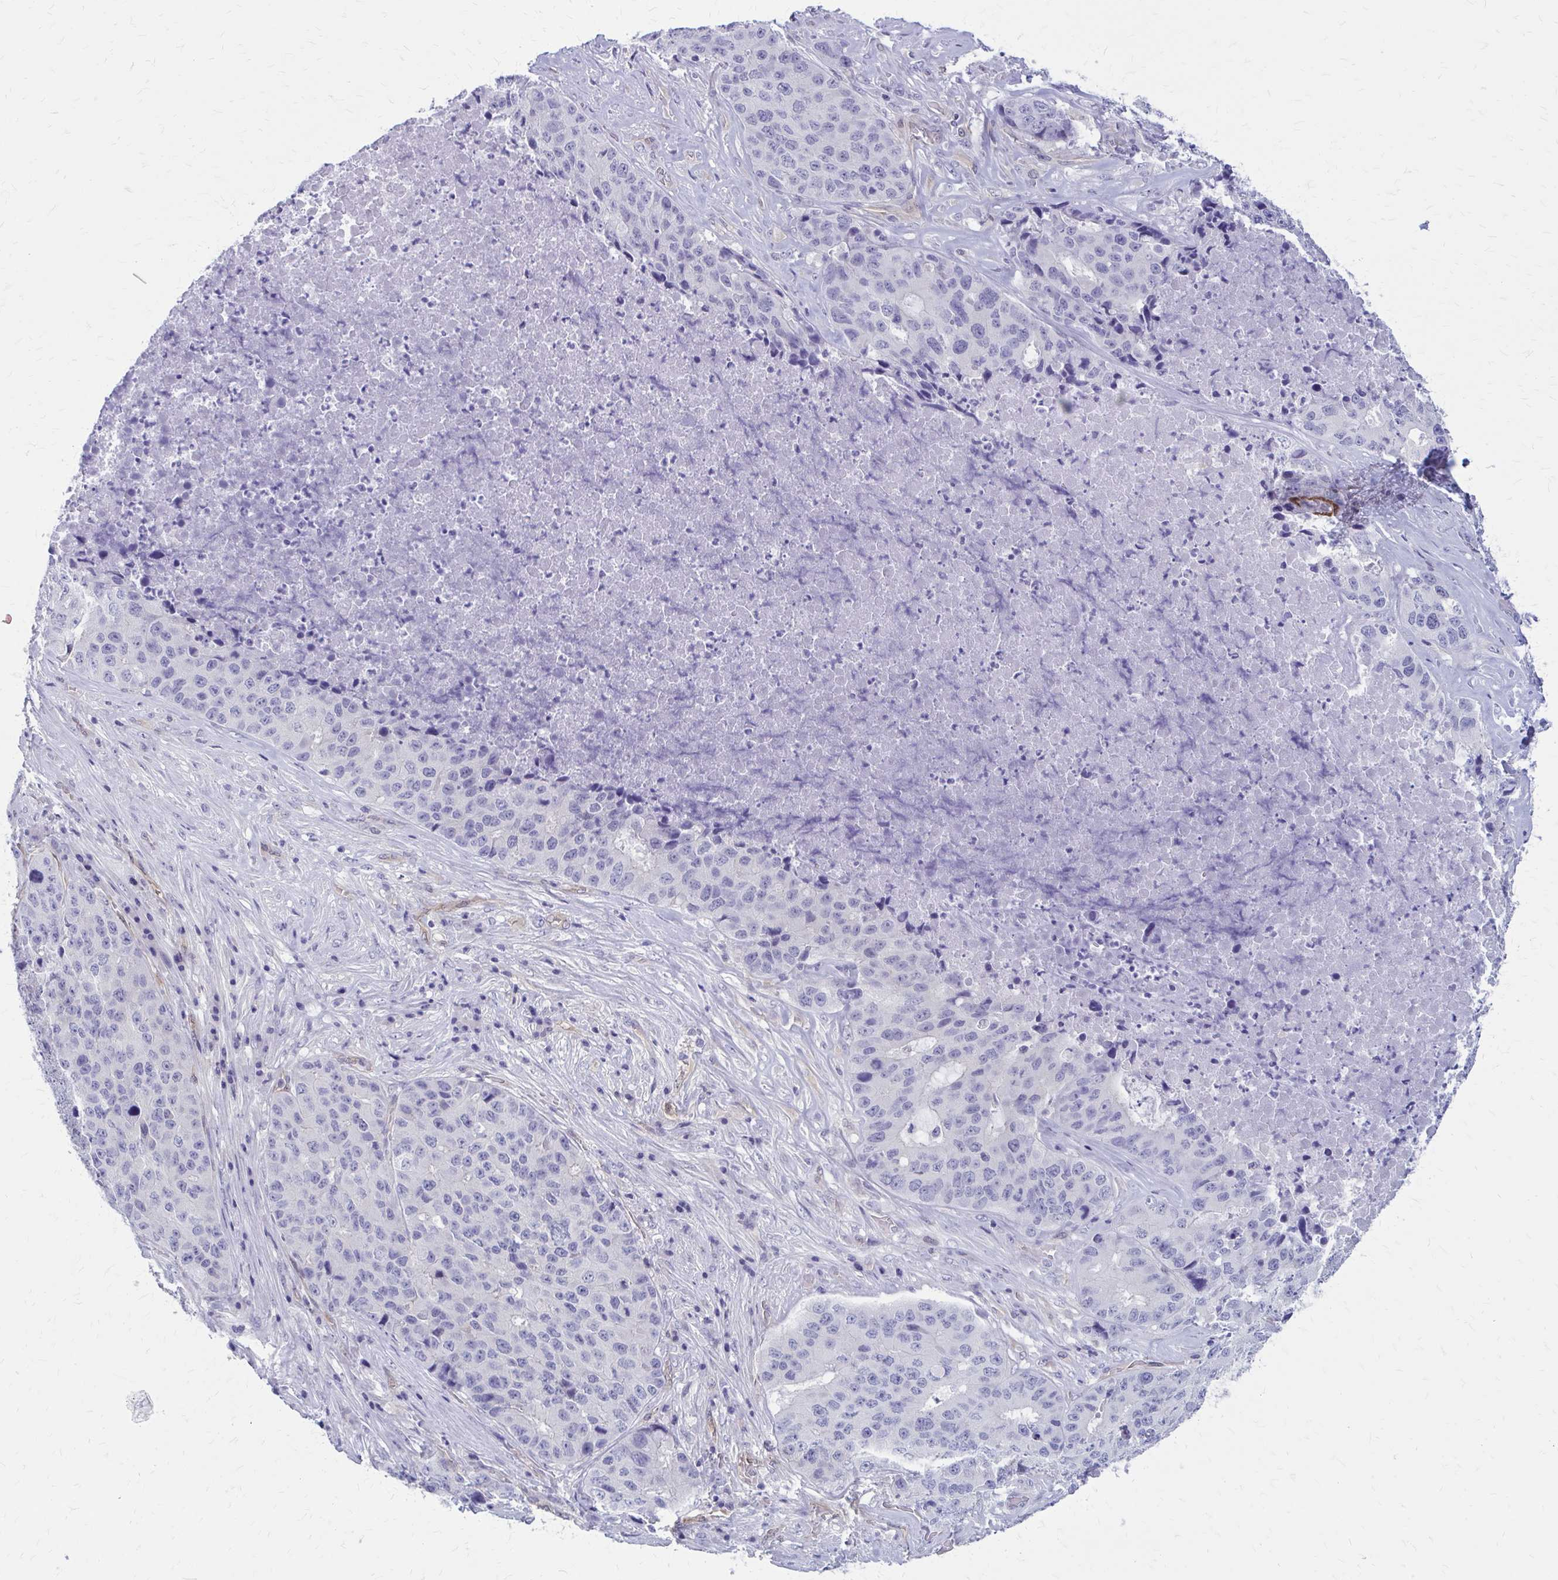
{"staining": {"intensity": "negative", "quantity": "none", "location": "none"}, "tissue": "stomach cancer", "cell_type": "Tumor cells", "image_type": "cancer", "snomed": [{"axis": "morphology", "description": "Adenocarcinoma, NOS"}, {"axis": "topography", "description": "Stomach"}], "caption": "High power microscopy histopathology image of an IHC image of stomach cancer (adenocarcinoma), revealing no significant expression in tumor cells.", "gene": "CLIC2", "patient": {"sex": "male", "age": 71}}